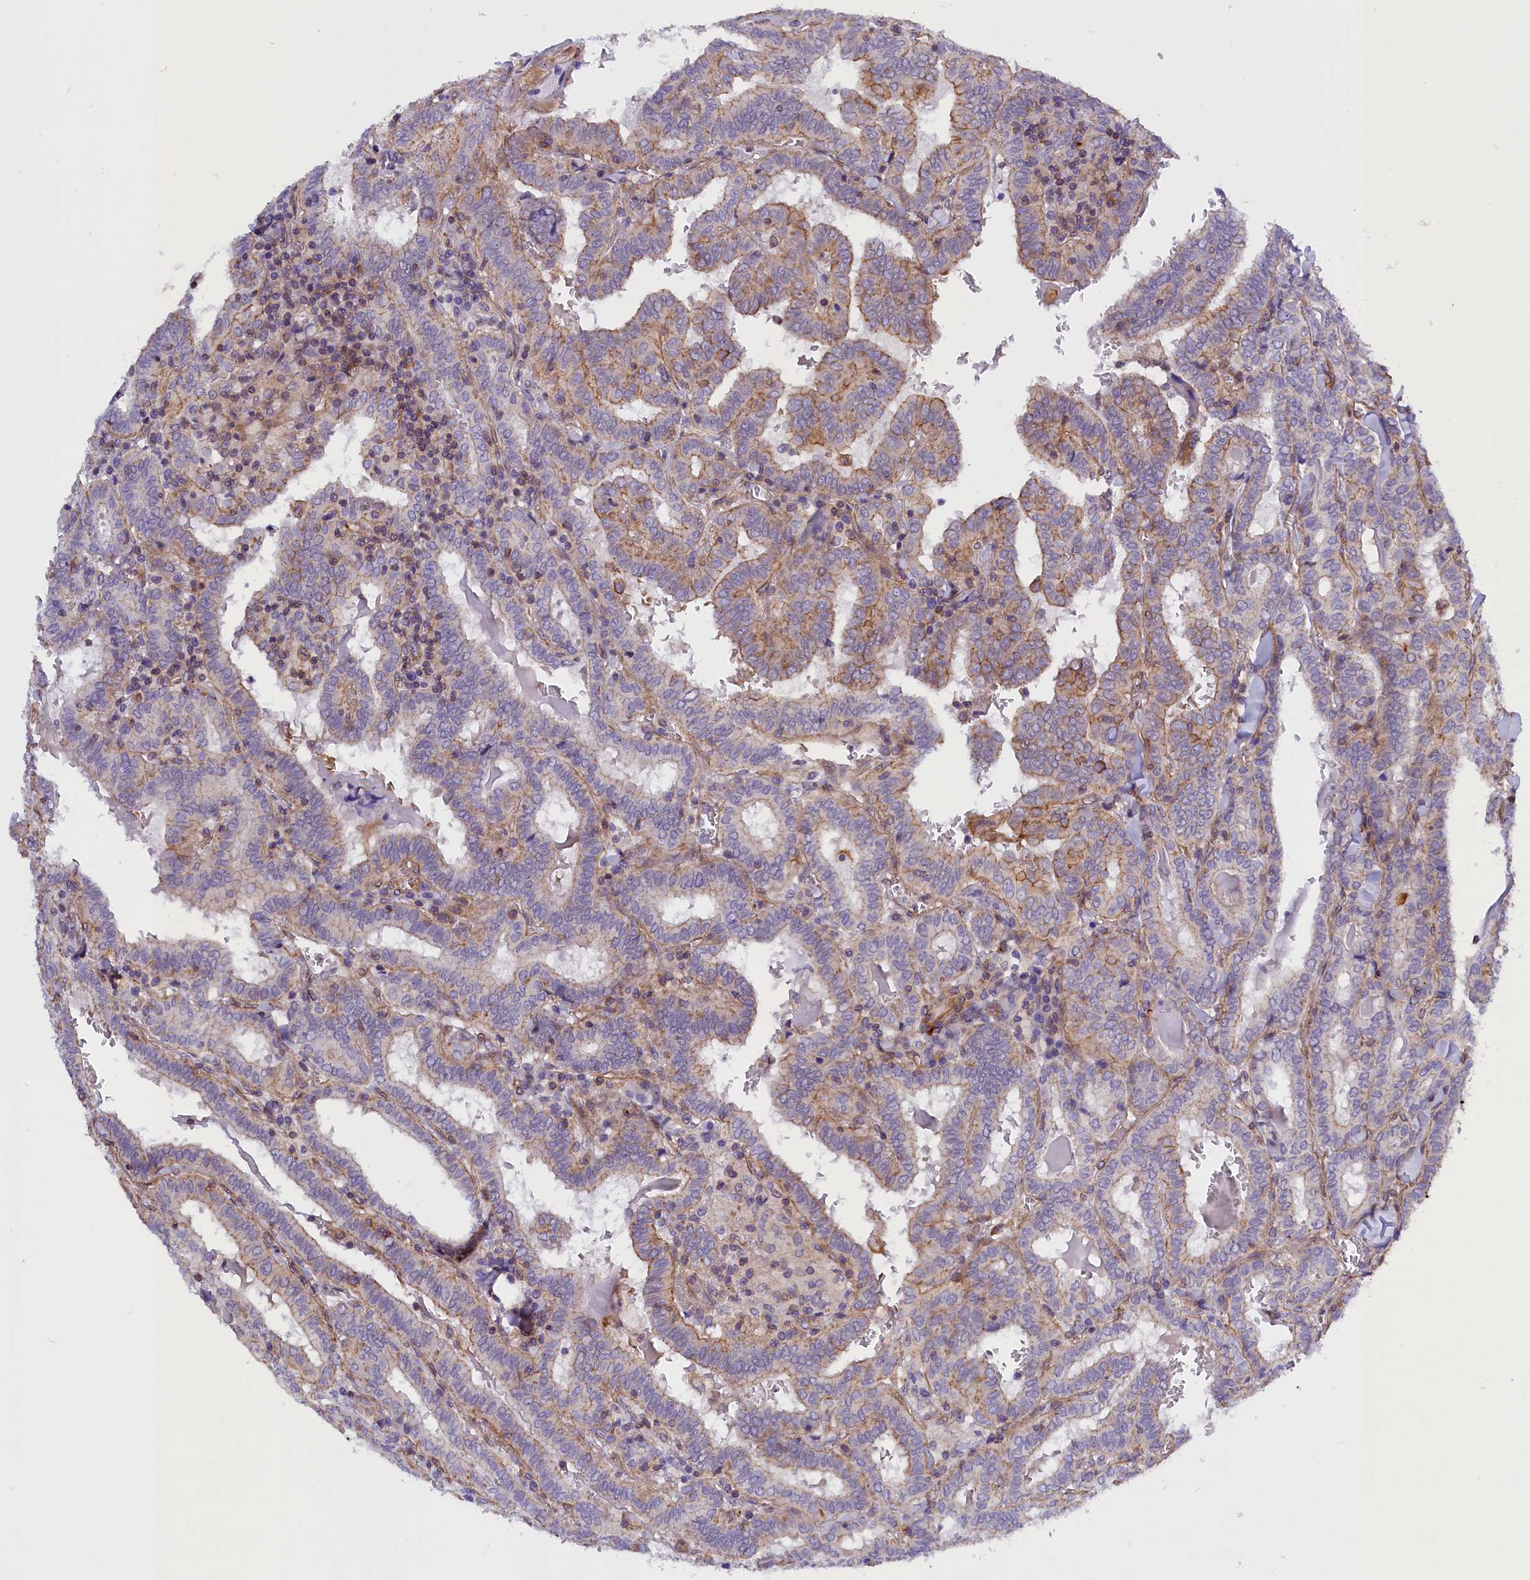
{"staining": {"intensity": "negative", "quantity": "none", "location": "none"}, "tissue": "thyroid cancer", "cell_type": "Tumor cells", "image_type": "cancer", "snomed": [{"axis": "morphology", "description": "Papillary adenocarcinoma, NOS"}, {"axis": "topography", "description": "Thyroid gland"}], "caption": "High power microscopy image of an IHC image of thyroid cancer (papillary adenocarcinoma), revealing no significant staining in tumor cells. The staining was performed using DAB to visualize the protein expression in brown, while the nuclei were stained in blue with hematoxylin (Magnification: 20x).", "gene": "MED20", "patient": {"sex": "female", "age": 72}}